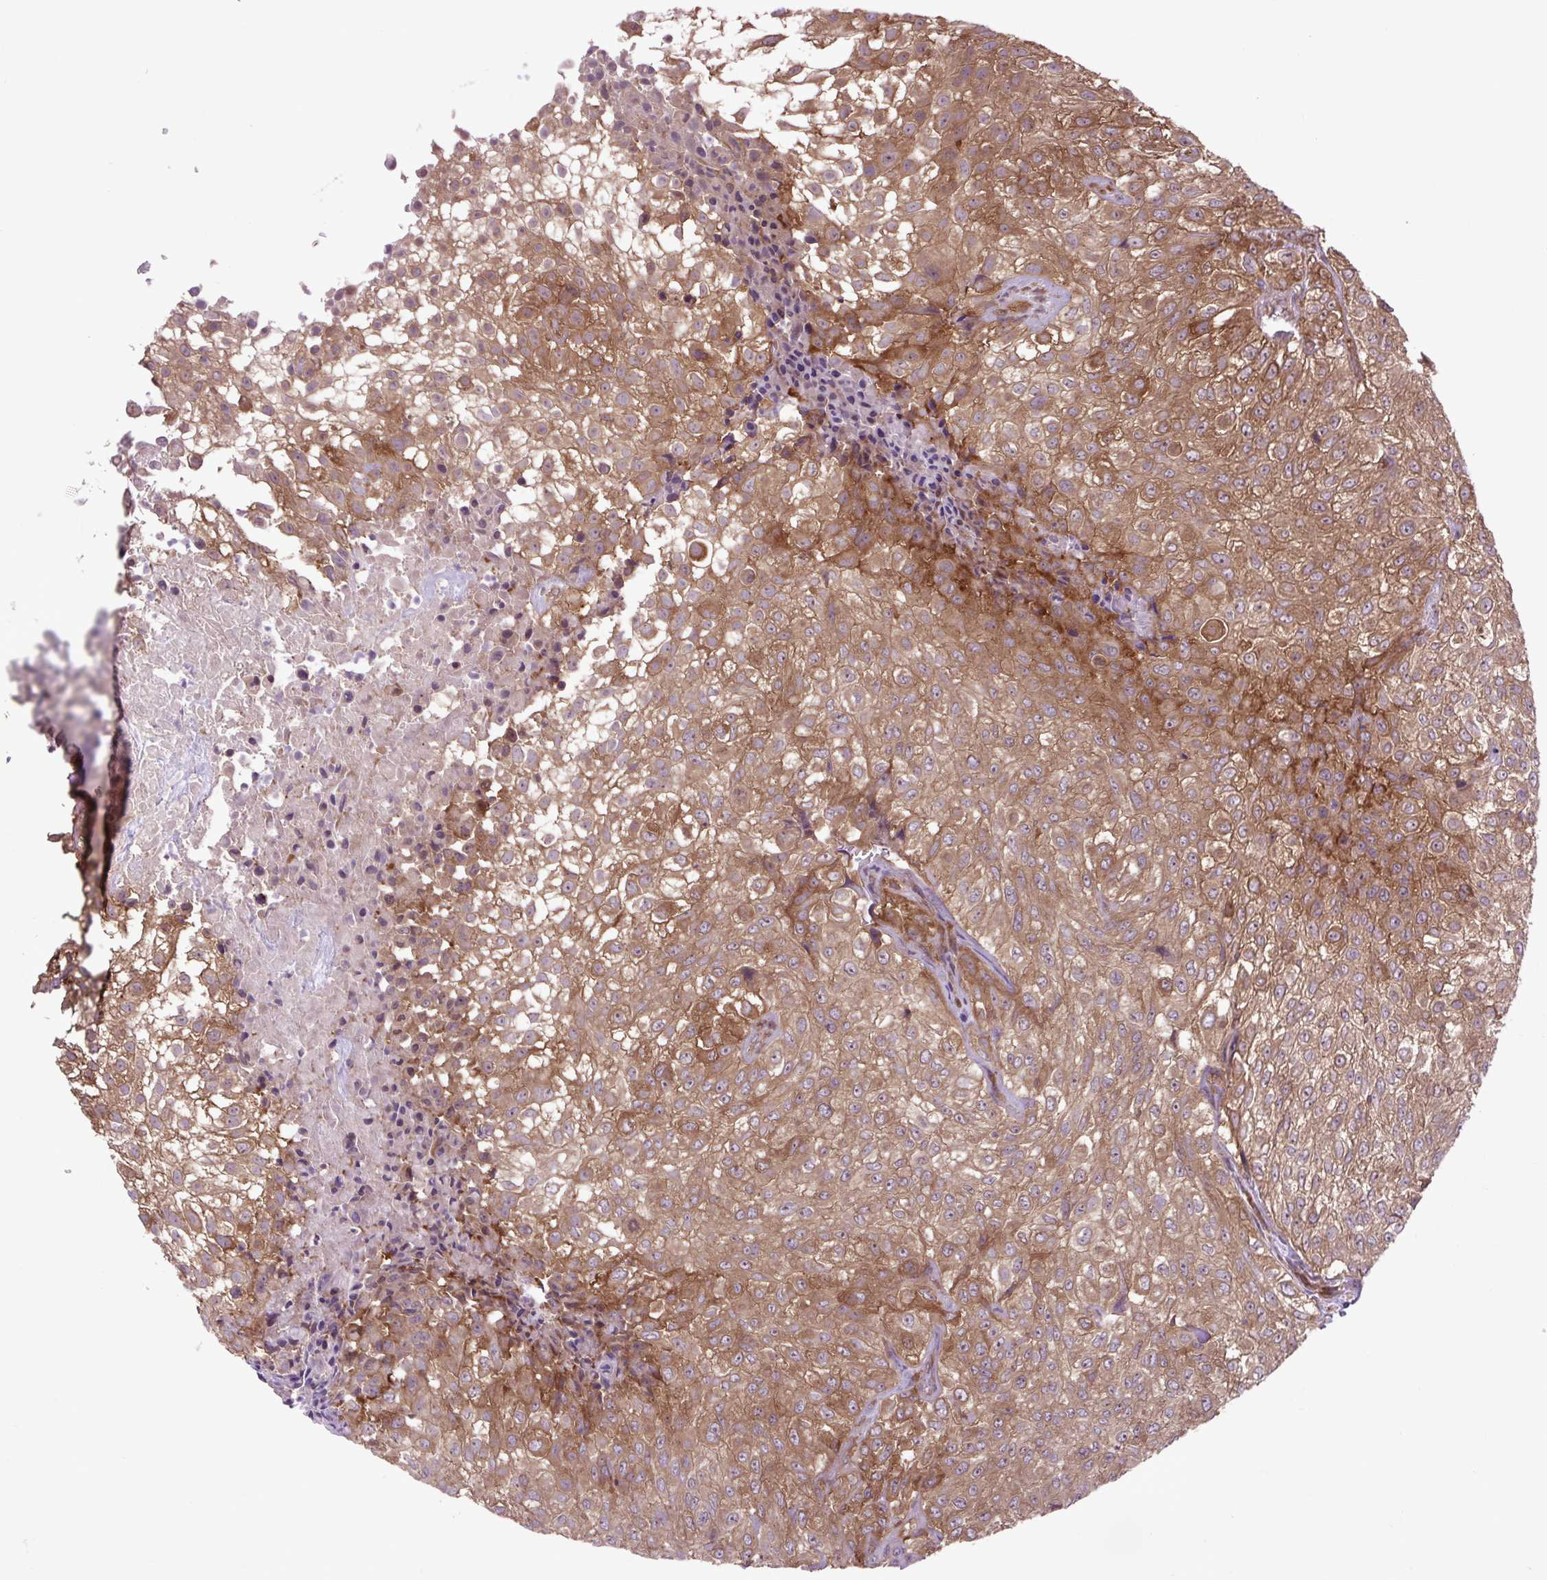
{"staining": {"intensity": "moderate", "quantity": ">75%", "location": "cytoplasmic/membranous,nuclear"}, "tissue": "urothelial cancer", "cell_type": "Tumor cells", "image_type": "cancer", "snomed": [{"axis": "morphology", "description": "Urothelial carcinoma, High grade"}, {"axis": "topography", "description": "Urinary bladder"}], "caption": "Moderate cytoplasmic/membranous and nuclear expression is present in about >75% of tumor cells in urothelial cancer. (DAB (3,3'-diaminobenzidine) = brown stain, brightfield microscopy at high magnification).", "gene": "PLCG1", "patient": {"sex": "male", "age": 56}}